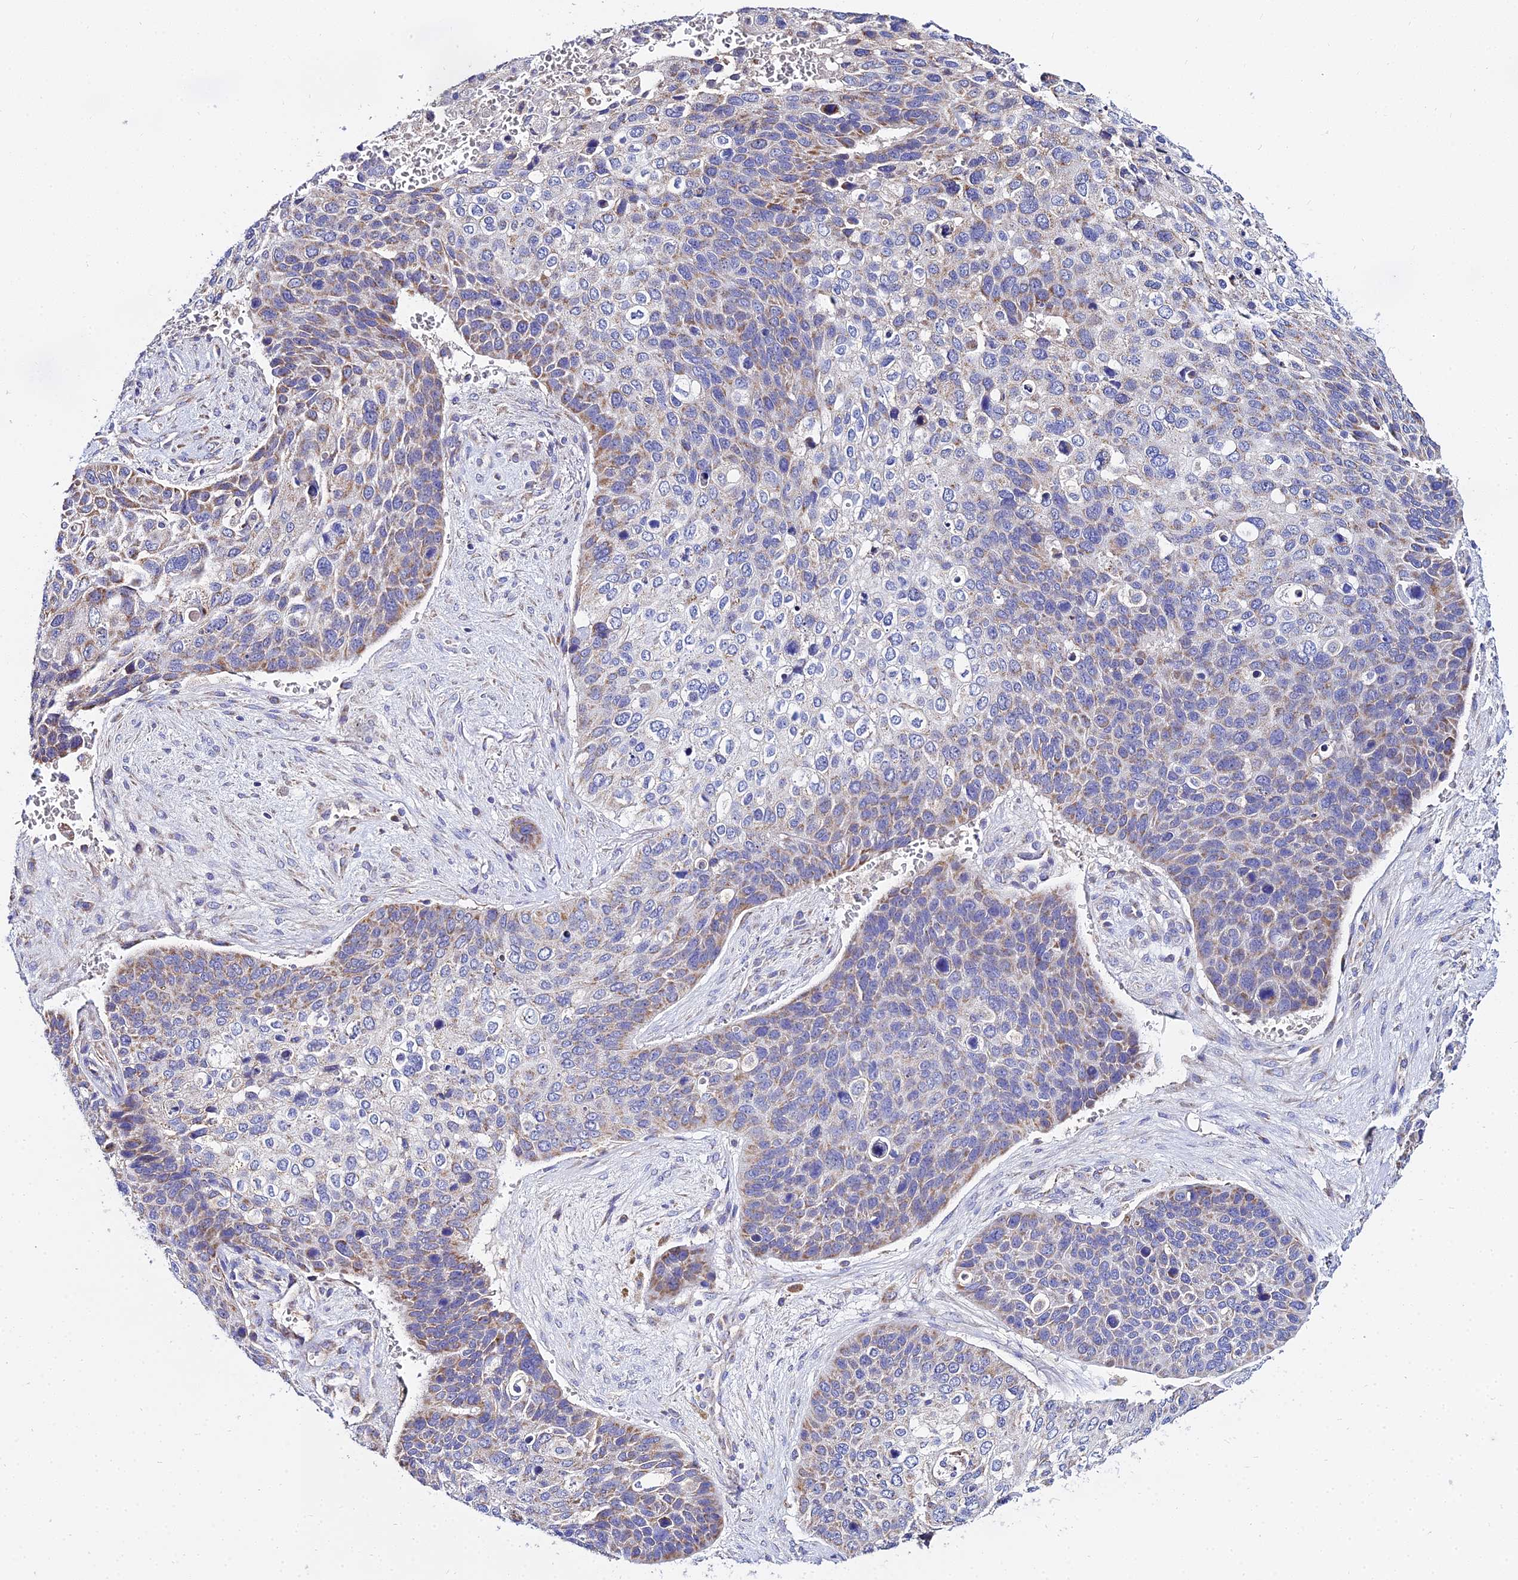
{"staining": {"intensity": "weak", "quantity": "<25%", "location": "cytoplasmic/membranous"}, "tissue": "skin cancer", "cell_type": "Tumor cells", "image_type": "cancer", "snomed": [{"axis": "morphology", "description": "Basal cell carcinoma"}, {"axis": "topography", "description": "Skin"}], "caption": "Immunohistochemistry of skin cancer (basal cell carcinoma) shows no staining in tumor cells.", "gene": "TYW5", "patient": {"sex": "female", "age": 74}}